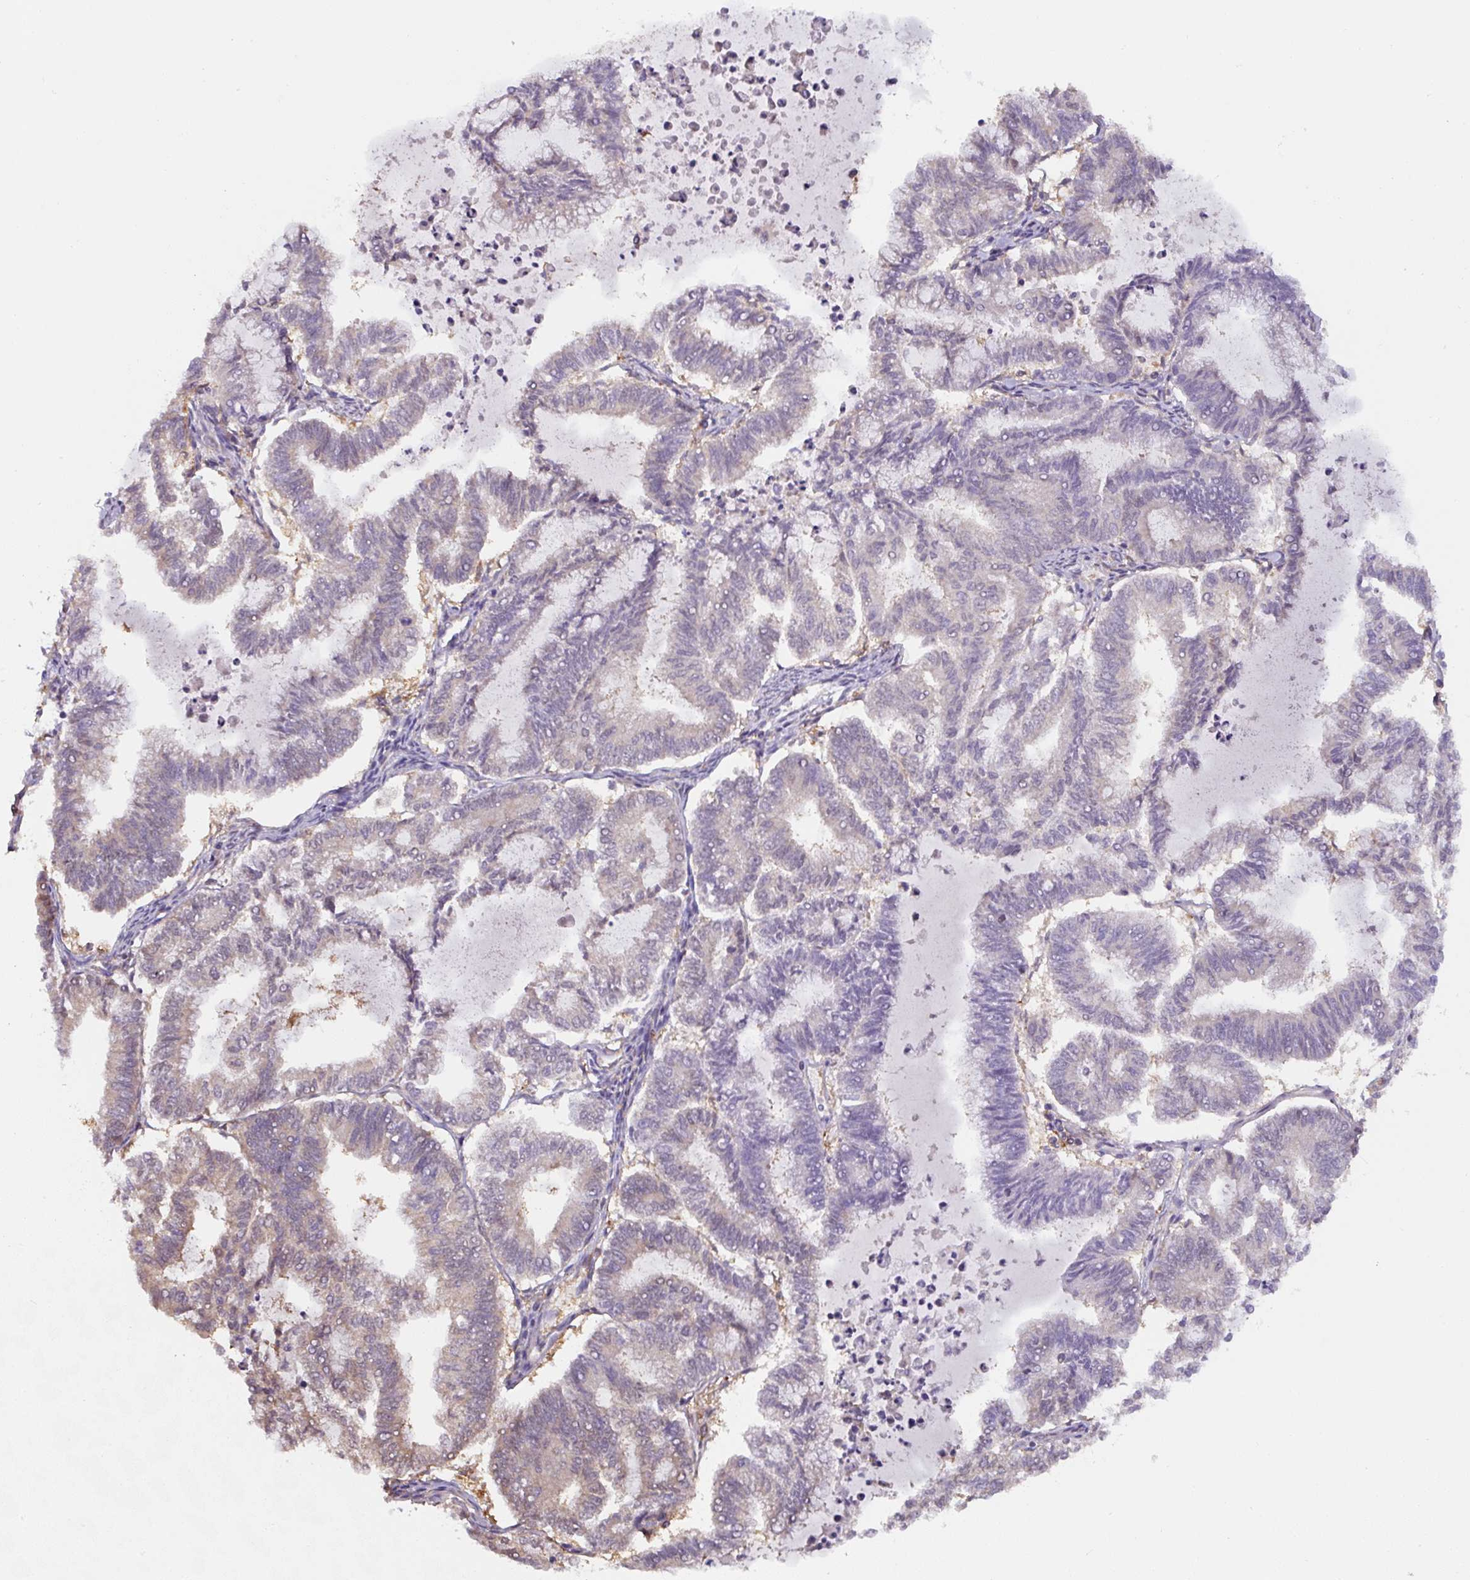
{"staining": {"intensity": "negative", "quantity": "none", "location": "none"}, "tissue": "endometrial cancer", "cell_type": "Tumor cells", "image_type": "cancer", "snomed": [{"axis": "morphology", "description": "Adenocarcinoma, NOS"}, {"axis": "topography", "description": "Endometrium"}], "caption": "This is an immunohistochemistry (IHC) histopathology image of adenocarcinoma (endometrial). There is no positivity in tumor cells.", "gene": "ST13", "patient": {"sex": "female", "age": 79}}